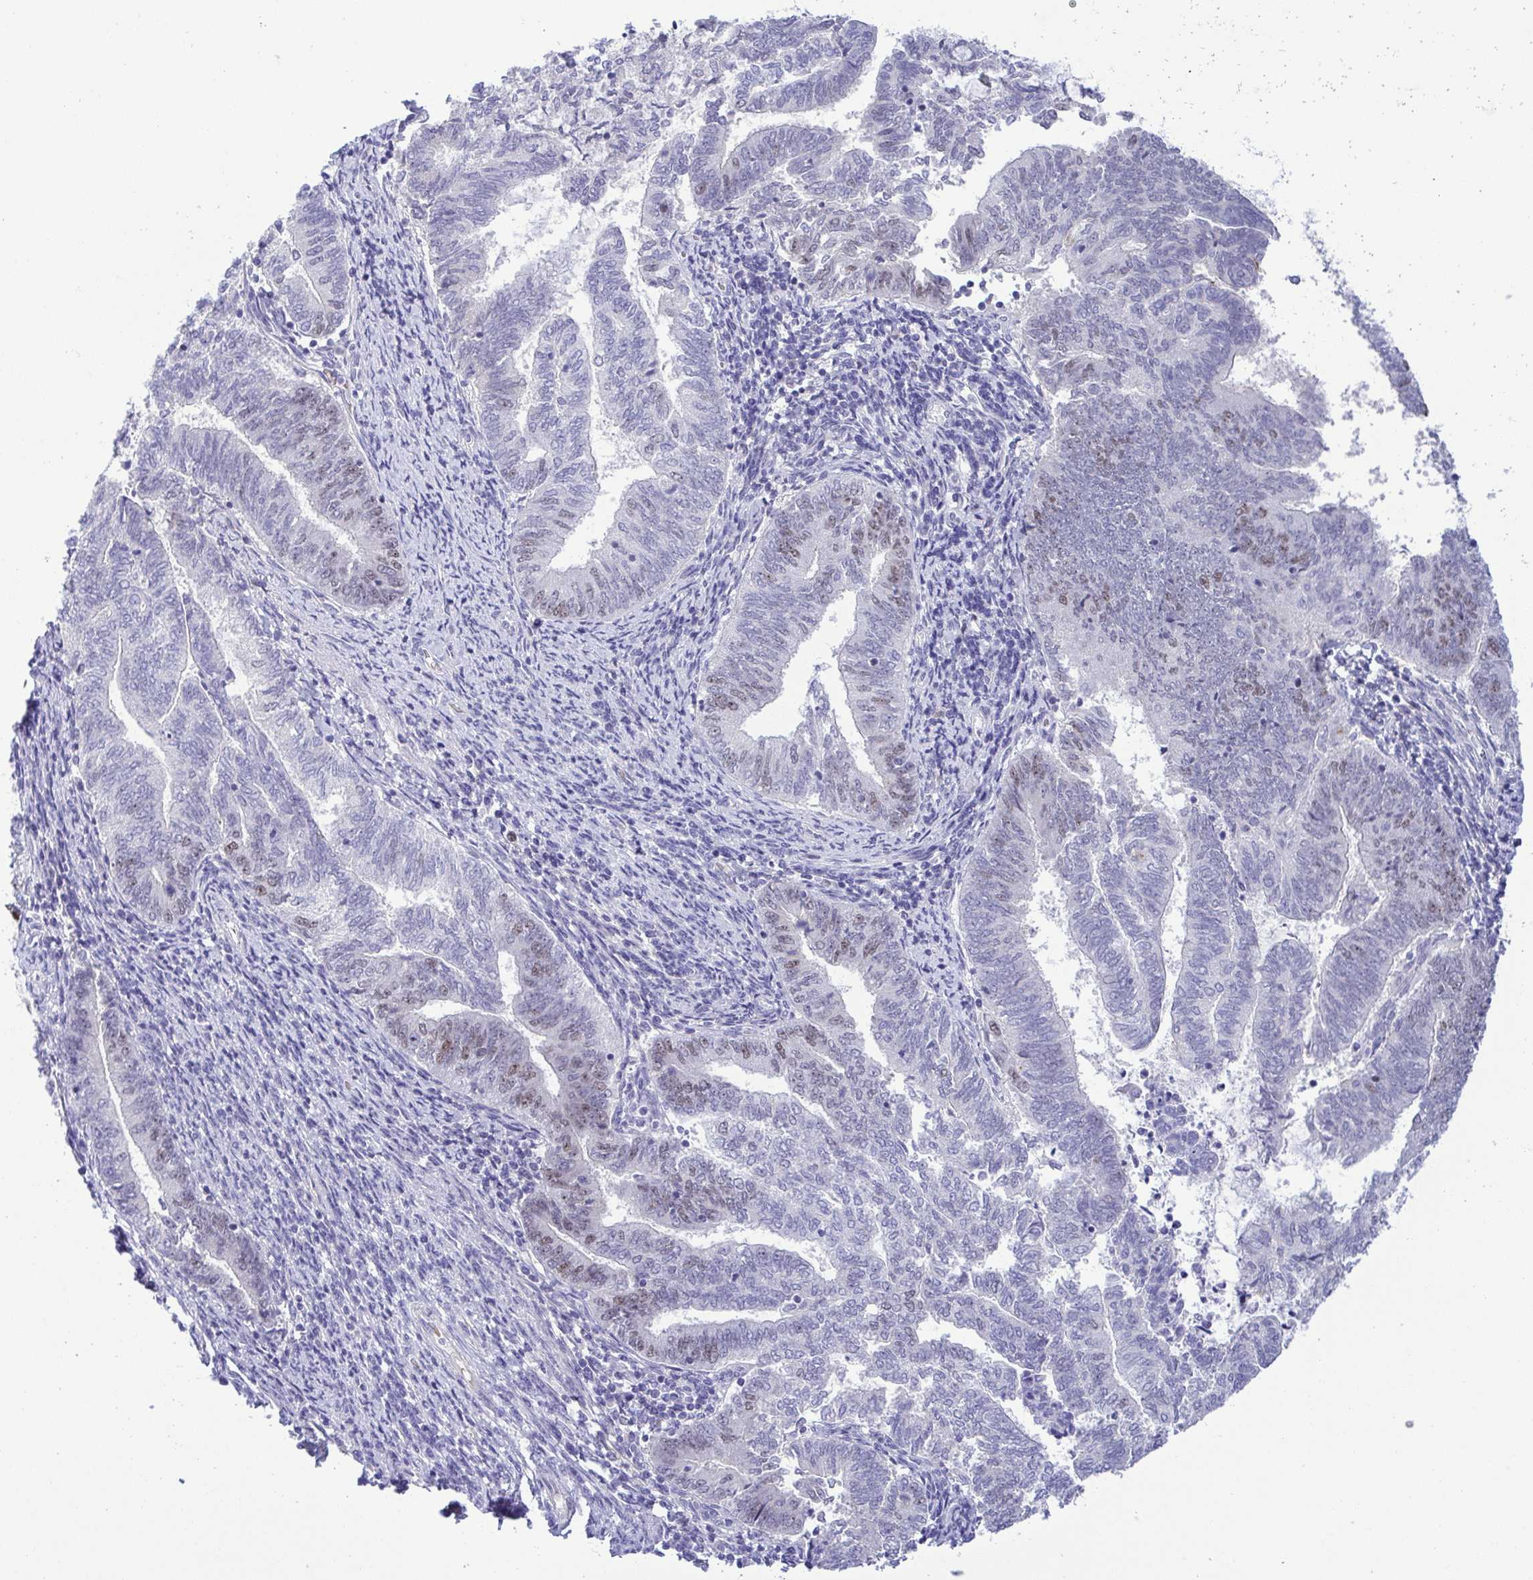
{"staining": {"intensity": "weak", "quantity": "<25%", "location": "nuclear"}, "tissue": "endometrial cancer", "cell_type": "Tumor cells", "image_type": "cancer", "snomed": [{"axis": "morphology", "description": "Adenocarcinoma, NOS"}, {"axis": "topography", "description": "Endometrium"}], "caption": "A micrograph of human endometrial adenocarcinoma is negative for staining in tumor cells.", "gene": "TIPIN", "patient": {"sex": "female", "age": 65}}